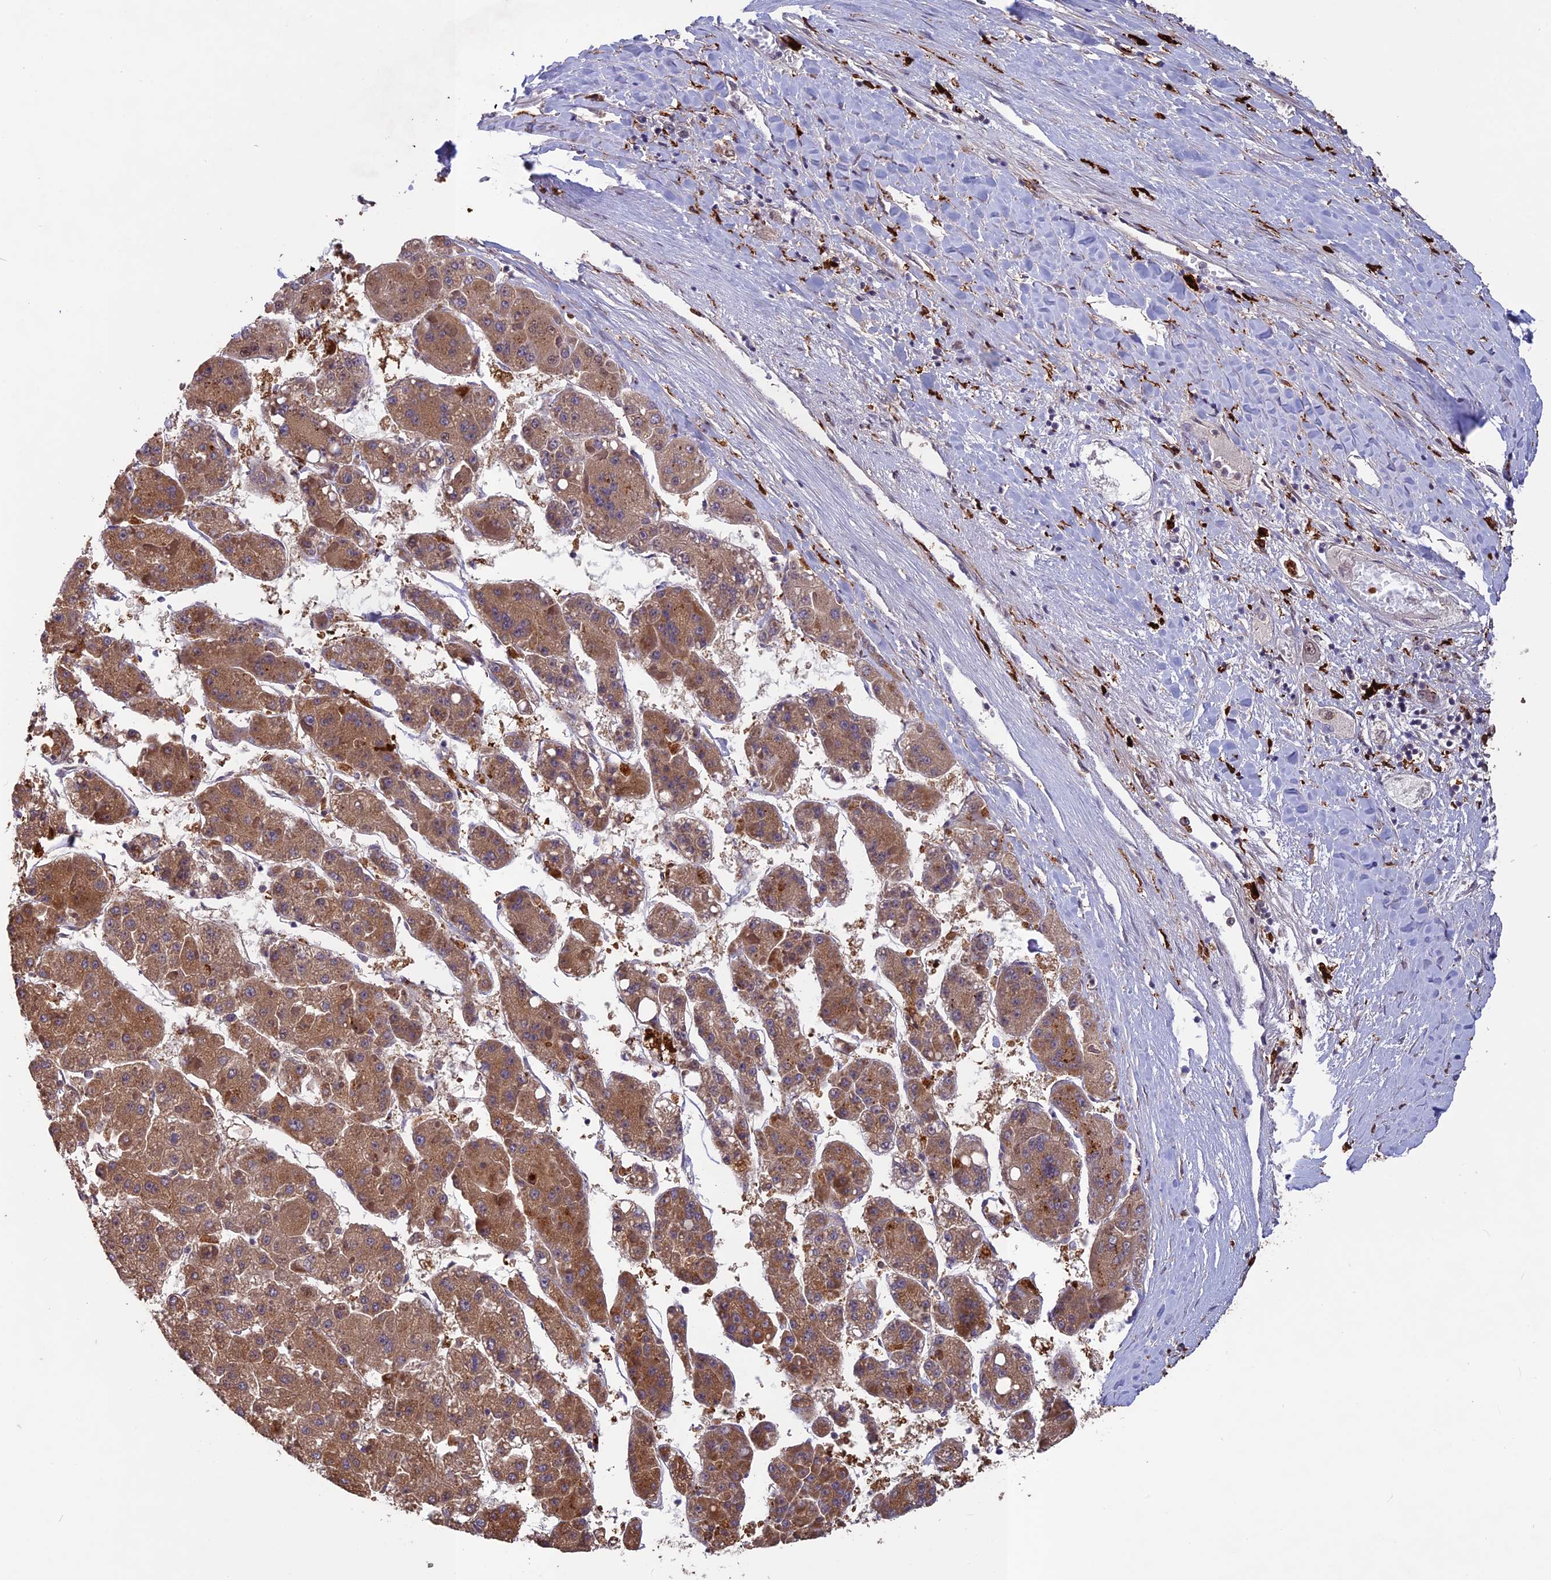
{"staining": {"intensity": "moderate", "quantity": ">75%", "location": "cytoplasmic/membranous"}, "tissue": "liver cancer", "cell_type": "Tumor cells", "image_type": "cancer", "snomed": [{"axis": "morphology", "description": "Carcinoma, Hepatocellular, NOS"}, {"axis": "topography", "description": "Liver"}], "caption": "This photomicrograph demonstrates immunohistochemistry staining of hepatocellular carcinoma (liver), with medium moderate cytoplasmic/membranous expression in about >75% of tumor cells.", "gene": "MAST2", "patient": {"sex": "female", "age": 73}}